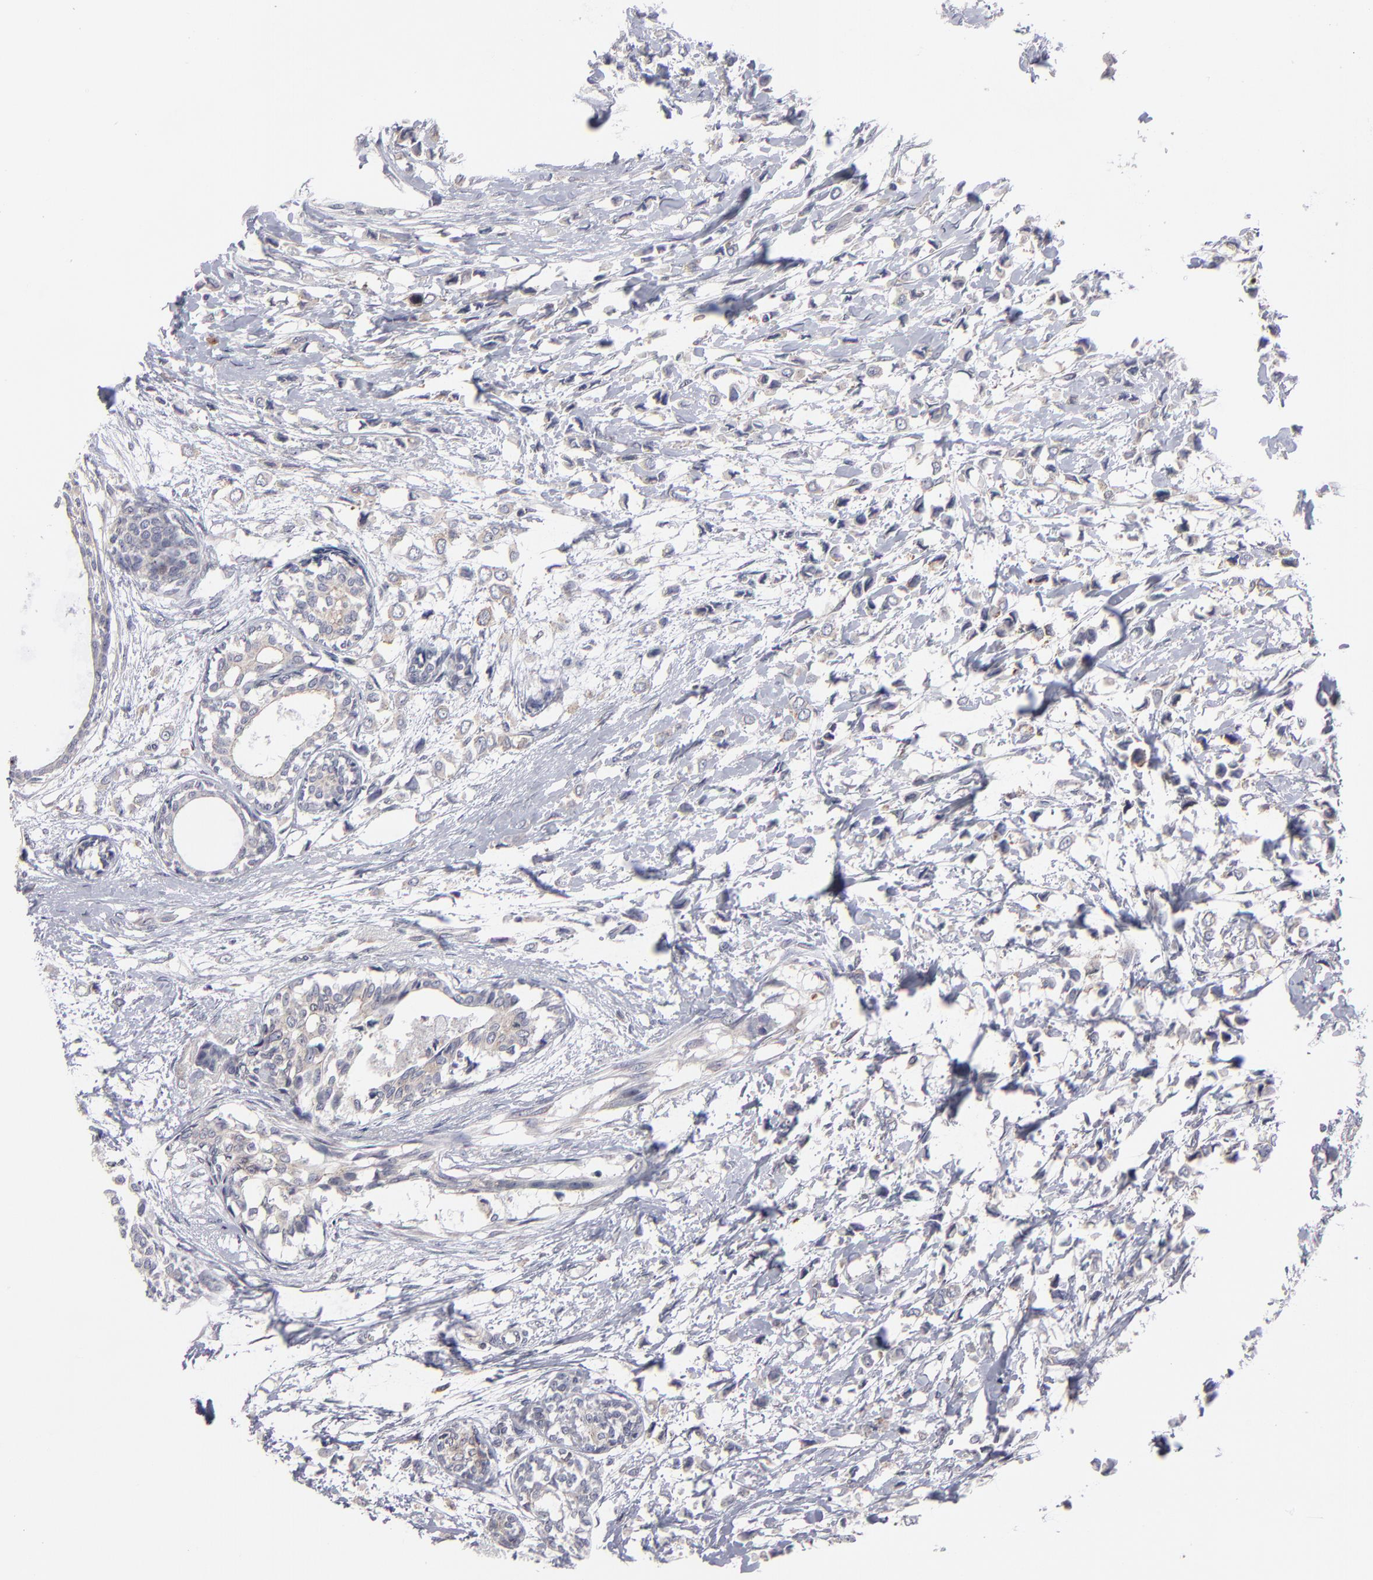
{"staining": {"intensity": "weak", "quantity": ">75%", "location": "cytoplasmic/membranous"}, "tissue": "breast cancer", "cell_type": "Tumor cells", "image_type": "cancer", "snomed": [{"axis": "morphology", "description": "Lobular carcinoma"}, {"axis": "topography", "description": "Breast"}], "caption": "Tumor cells exhibit low levels of weak cytoplasmic/membranous expression in approximately >75% of cells in breast cancer (lobular carcinoma).", "gene": "CEP97", "patient": {"sex": "female", "age": 51}}